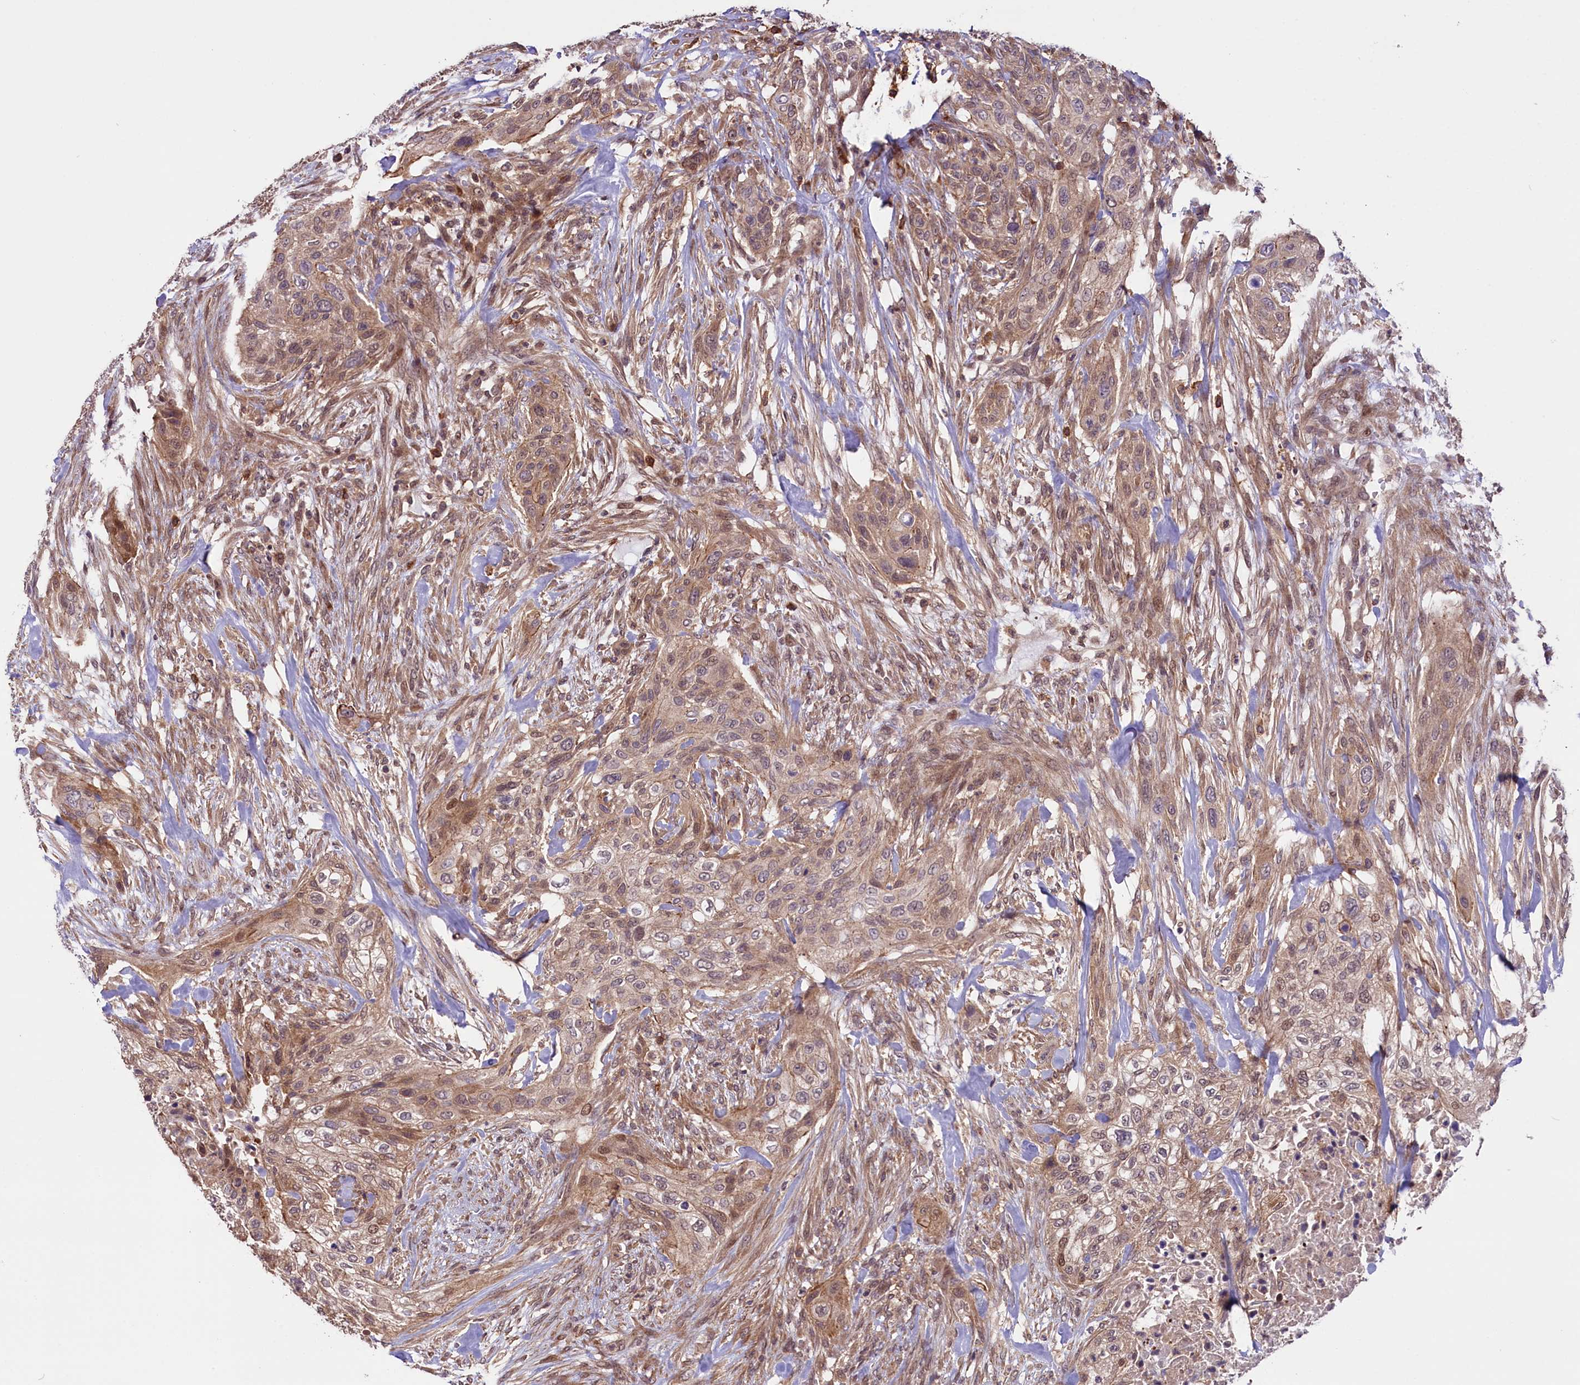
{"staining": {"intensity": "moderate", "quantity": "25%-75%", "location": "cytoplasmic/membranous,nuclear"}, "tissue": "urothelial cancer", "cell_type": "Tumor cells", "image_type": "cancer", "snomed": [{"axis": "morphology", "description": "Urothelial carcinoma, High grade"}, {"axis": "topography", "description": "Urinary bladder"}], "caption": "Urothelial cancer tissue exhibits moderate cytoplasmic/membranous and nuclear staining in approximately 25%-75% of tumor cells, visualized by immunohistochemistry.", "gene": "RIC8A", "patient": {"sex": "male", "age": 35}}